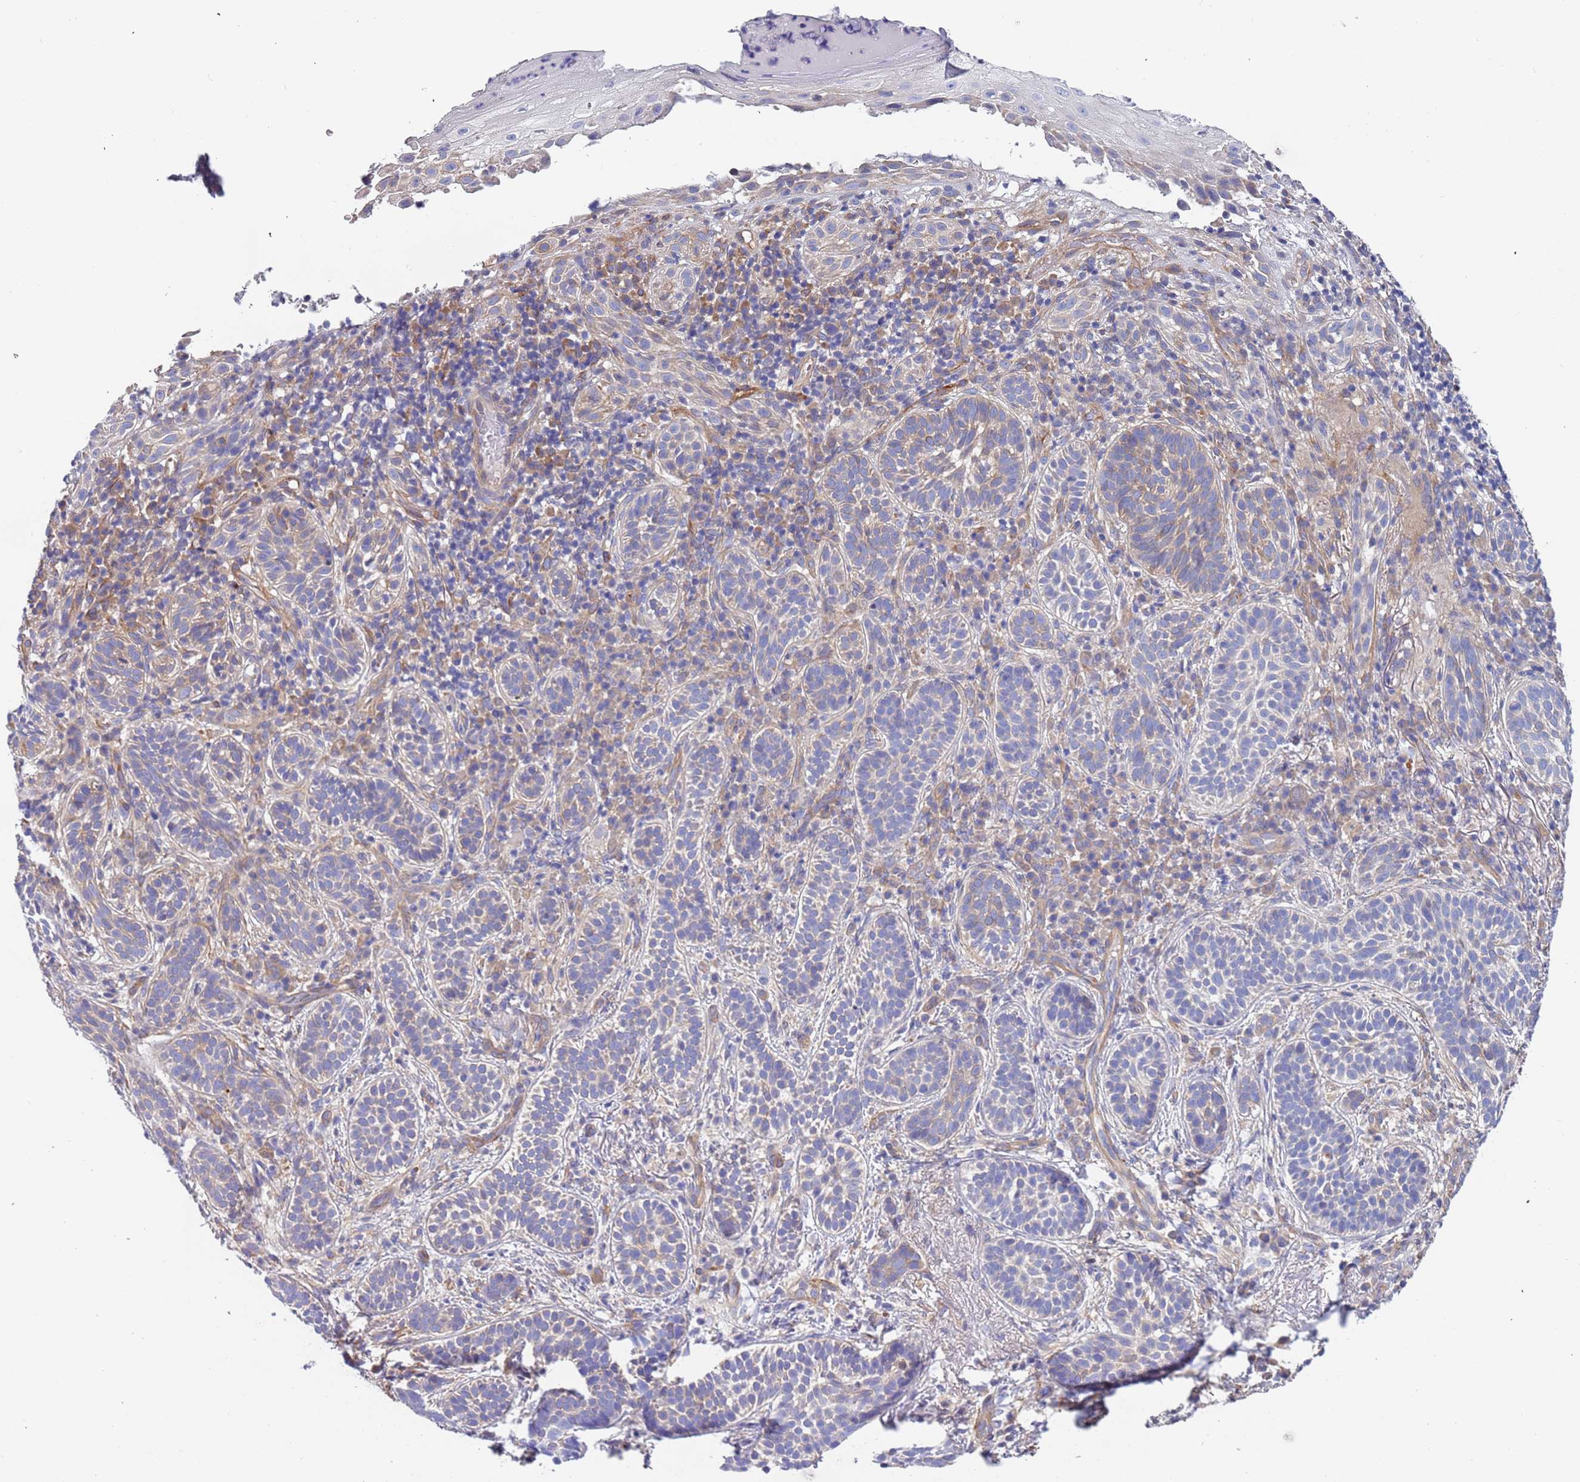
{"staining": {"intensity": "negative", "quantity": "none", "location": "none"}, "tissue": "skin cancer", "cell_type": "Tumor cells", "image_type": "cancer", "snomed": [{"axis": "morphology", "description": "Basal cell carcinoma"}, {"axis": "topography", "description": "Skin"}], "caption": "Tumor cells show no significant staining in basal cell carcinoma (skin). (DAB (3,3'-diaminobenzidine) immunohistochemistry (IHC), high magnification).", "gene": "LAMB4", "patient": {"sex": "male", "age": 71}}